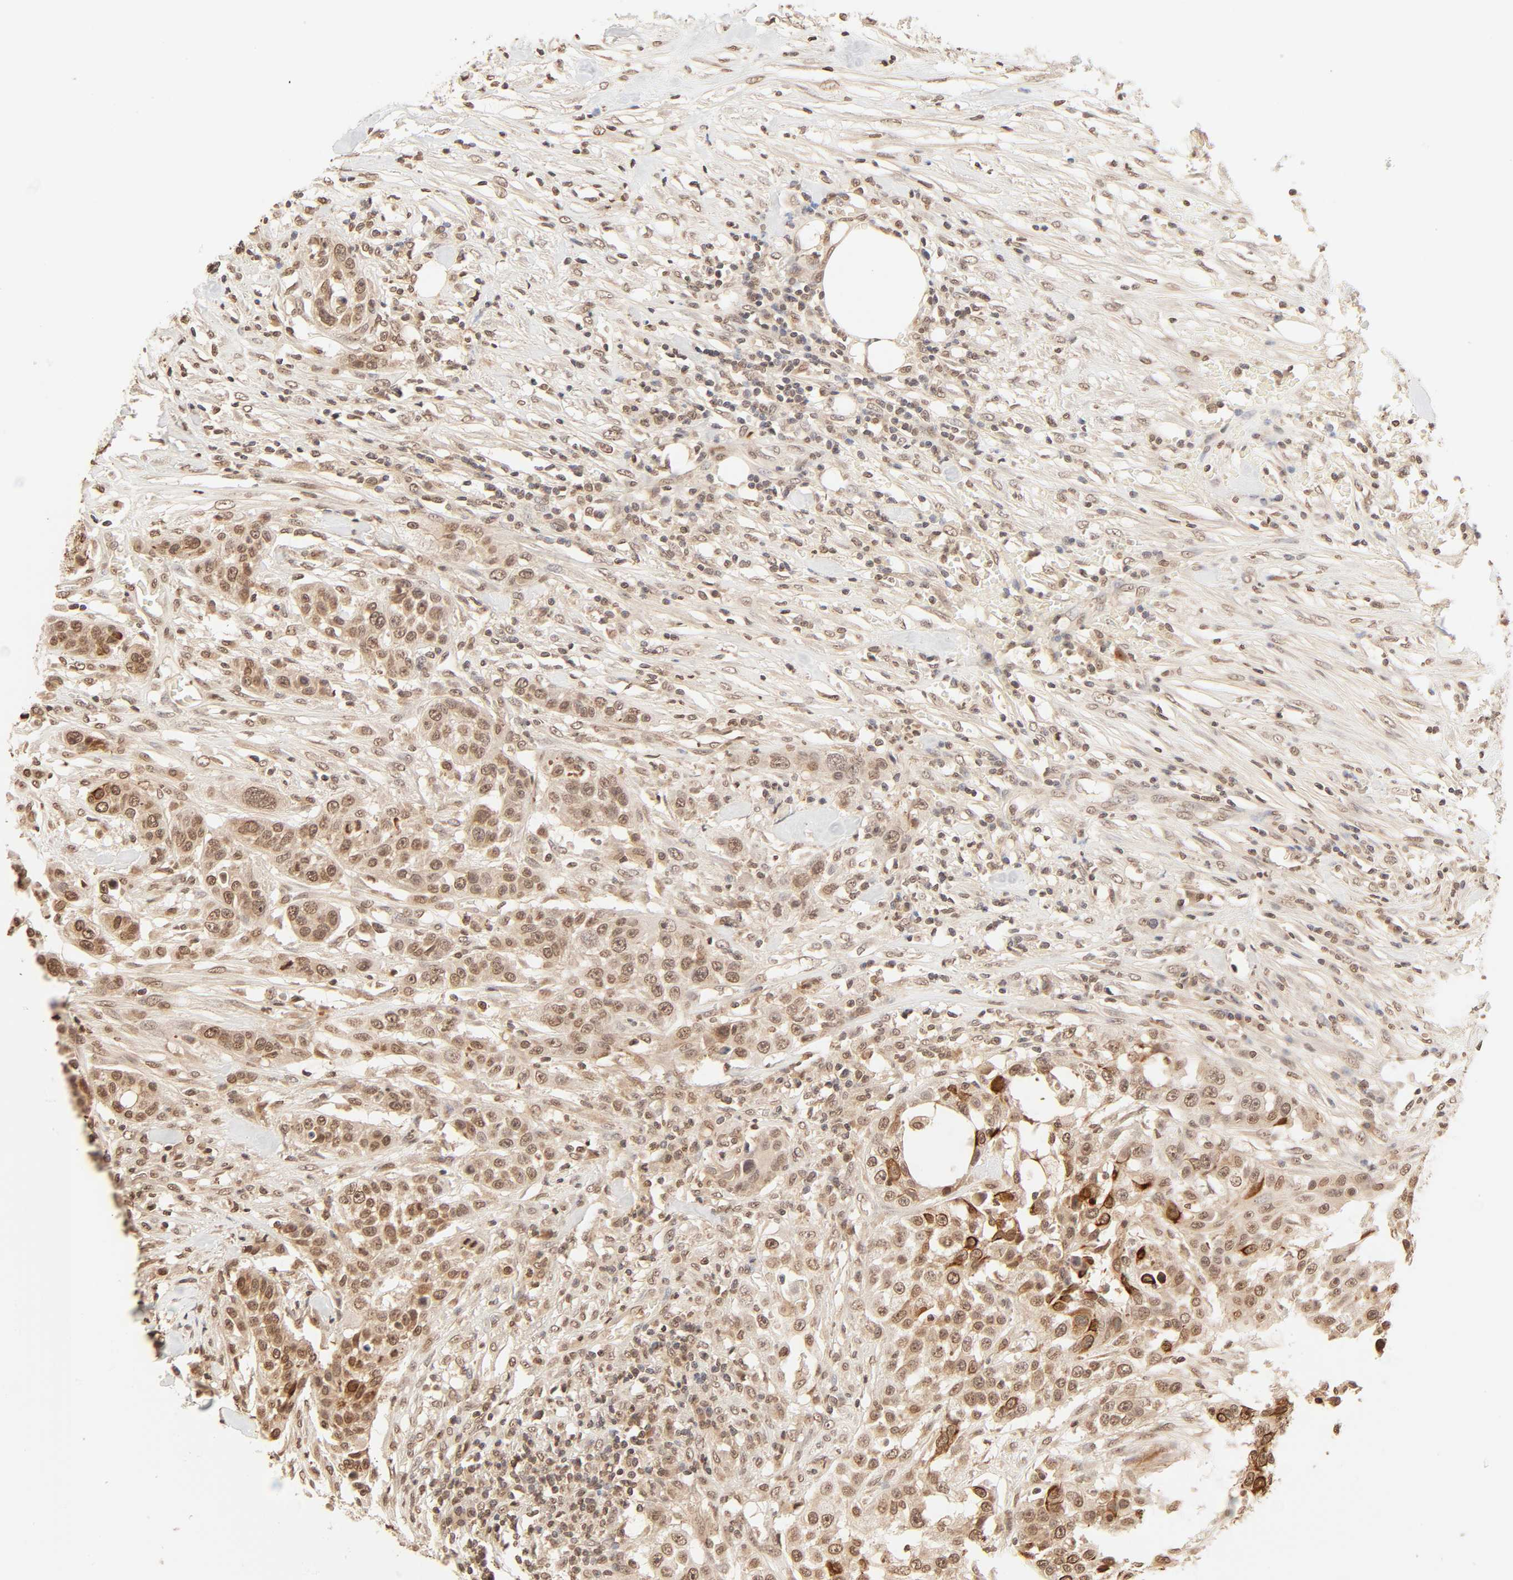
{"staining": {"intensity": "strong", "quantity": ">75%", "location": "cytoplasmic/membranous,nuclear"}, "tissue": "urothelial cancer", "cell_type": "Tumor cells", "image_type": "cancer", "snomed": [{"axis": "morphology", "description": "Urothelial carcinoma, High grade"}, {"axis": "topography", "description": "Urinary bladder"}], "caption": "Human high-grade urothelial carcinoma stained with a brown dye reveals strong cytoplasmic/membranous and nuclear positive expression in about >75% of tumor cells.", "gene": "TBL1X", "patient": {"sex": "male", "age": 74}}